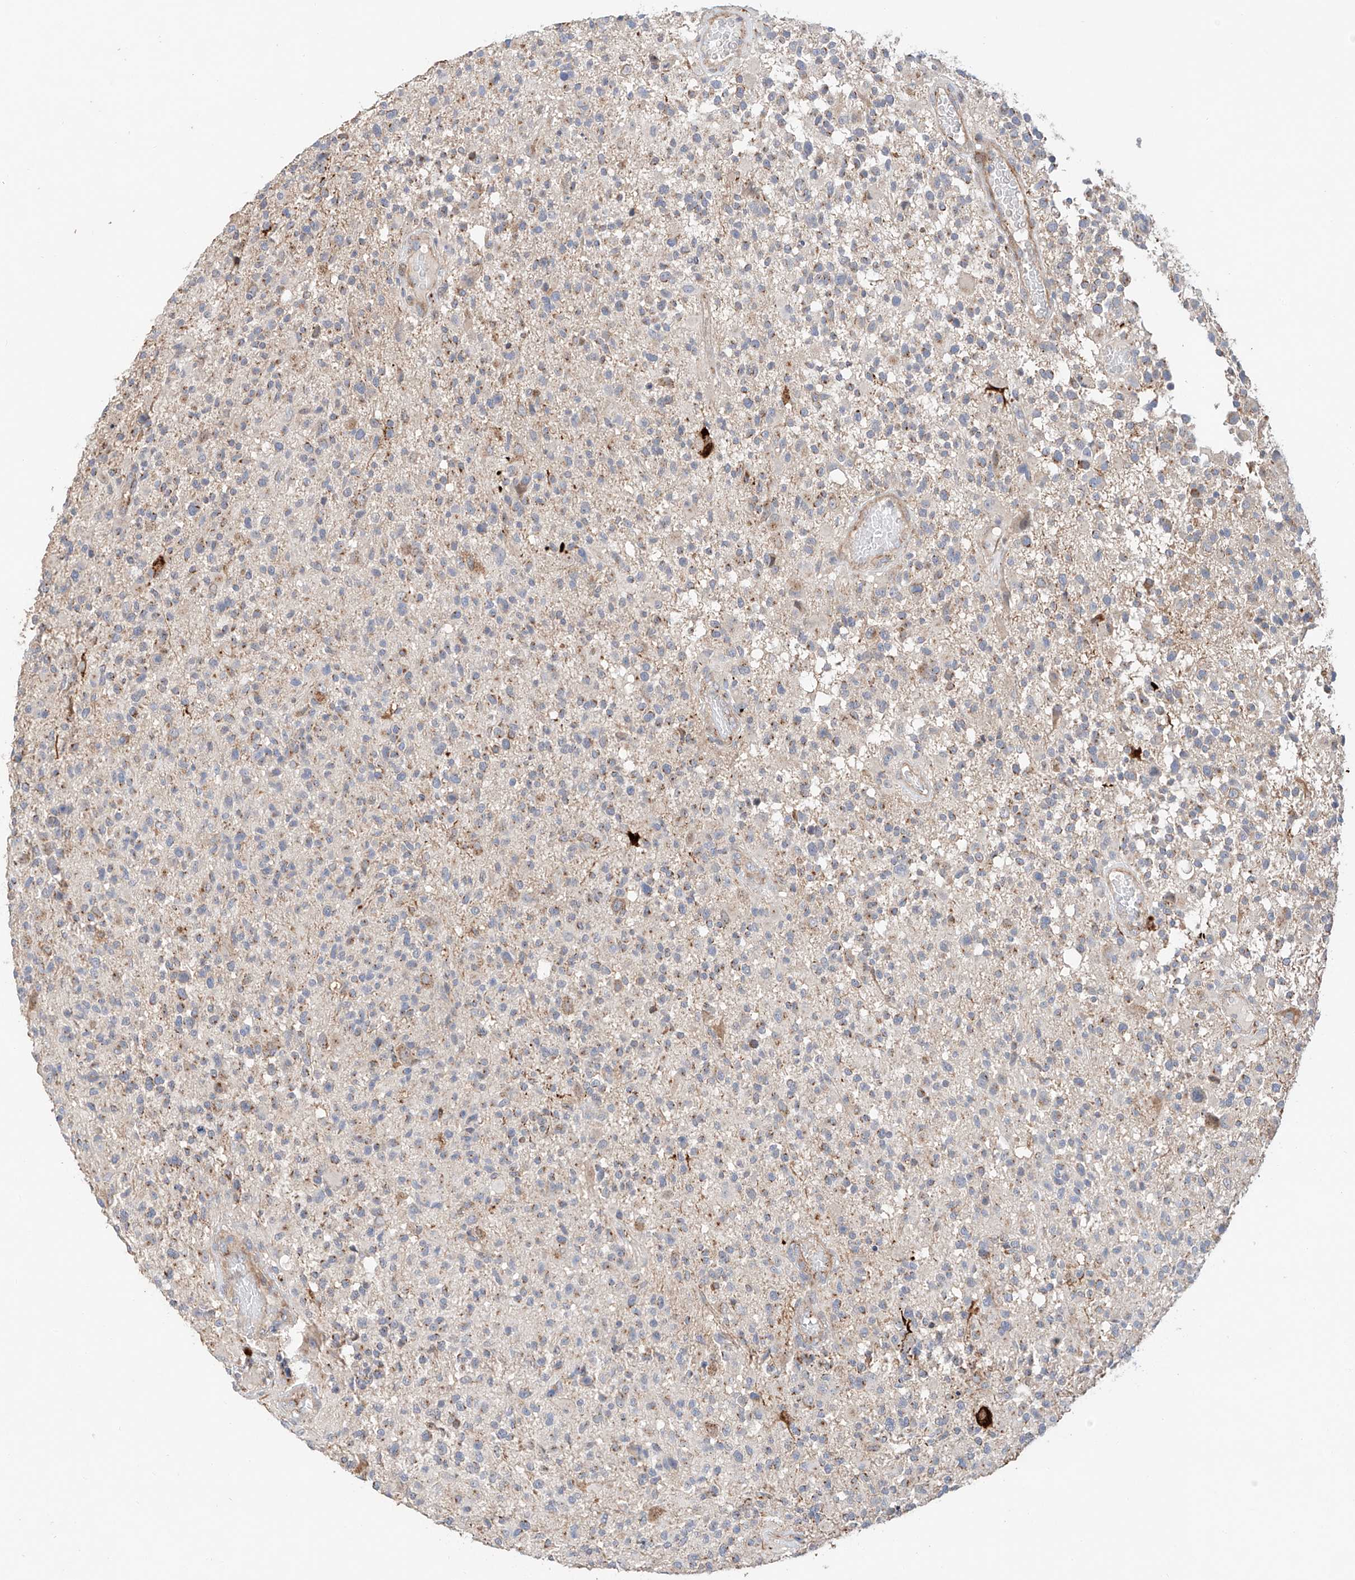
{"staining": {"intensity": "weak", "quantity": "25%-75%", "location": "cytoplasmic/membranous"}, "tissue": "glioma", "cell_type": "Tumor cells", "image_type": "cancer", "snomed": [{"axis": "morphology", "description": "Glioma, malignant, High grade"}, {"axis": "morphology", "description": "Glioblastoma, NOS"}, {"axis": "topography", "description": "Brain"}], "caption": "Malignant glioma (high-grade) tissue exhibits weak cytoplasmic/membranous positivity in approximately 25%-75% of tumor cells", "gene": "MOSPD1", "patient": {"sex": "male", "age": 60}}